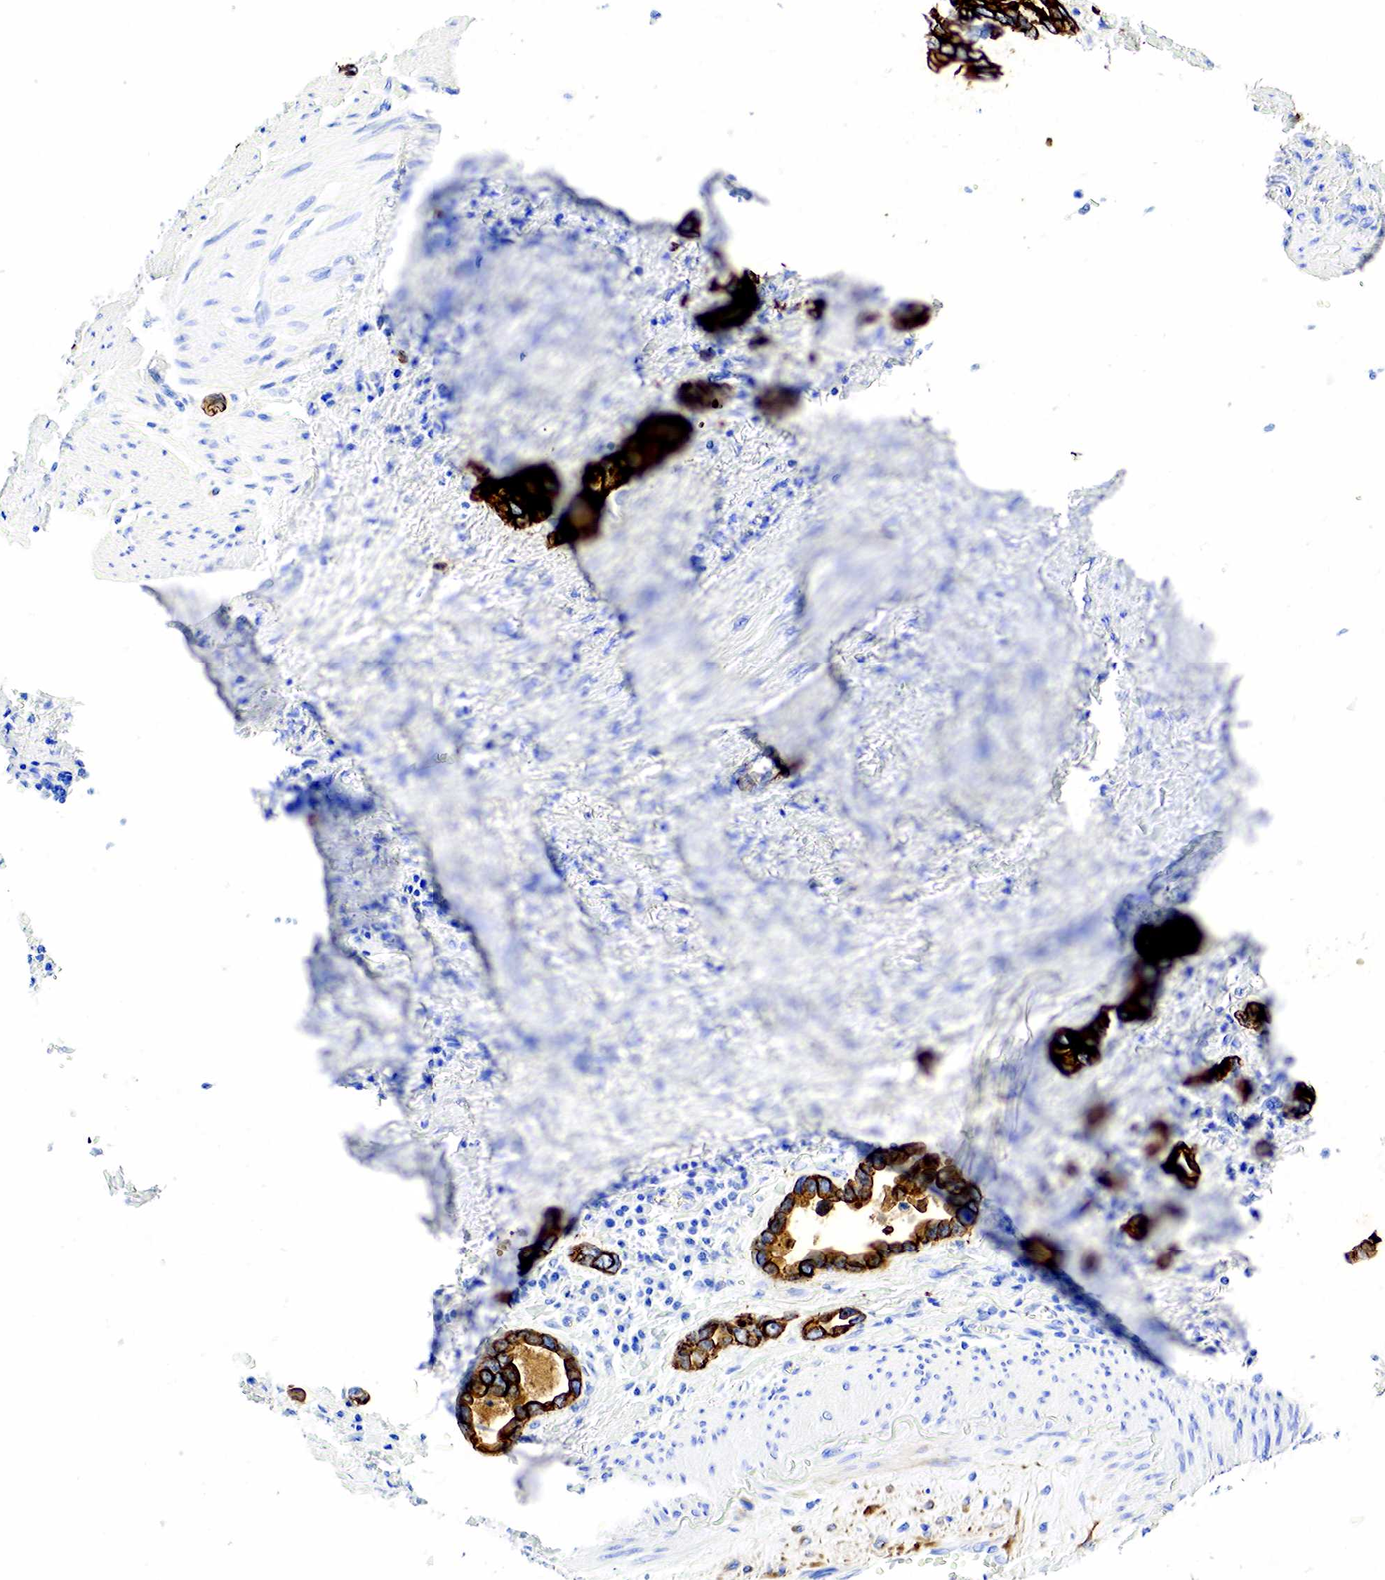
{"staining": {"intensity": "strong", "quantity": "25%-75%", "location": "cytoplasmic/membranous"}, "tissue": "stomach cancer", "cell_type": "Tumor cells", "image_type": "cancer", "snomed": [{"axis": "morphology", "description": "Adenocarcinoma, NOS"}, {"axis": "topography", "description": "Stomach"}], "caption": "An immunohistochemistry (IHC) photomicrograph of neoplastic tissue is shown. Protein staining in brown shows strong cytoplasmic/membranous positivity in stomach adenocarcinoma within tumor cells. Nuclei are stained in blue.", "gene": "KRT7", "patient": {"sex": "male", "age": 78}}